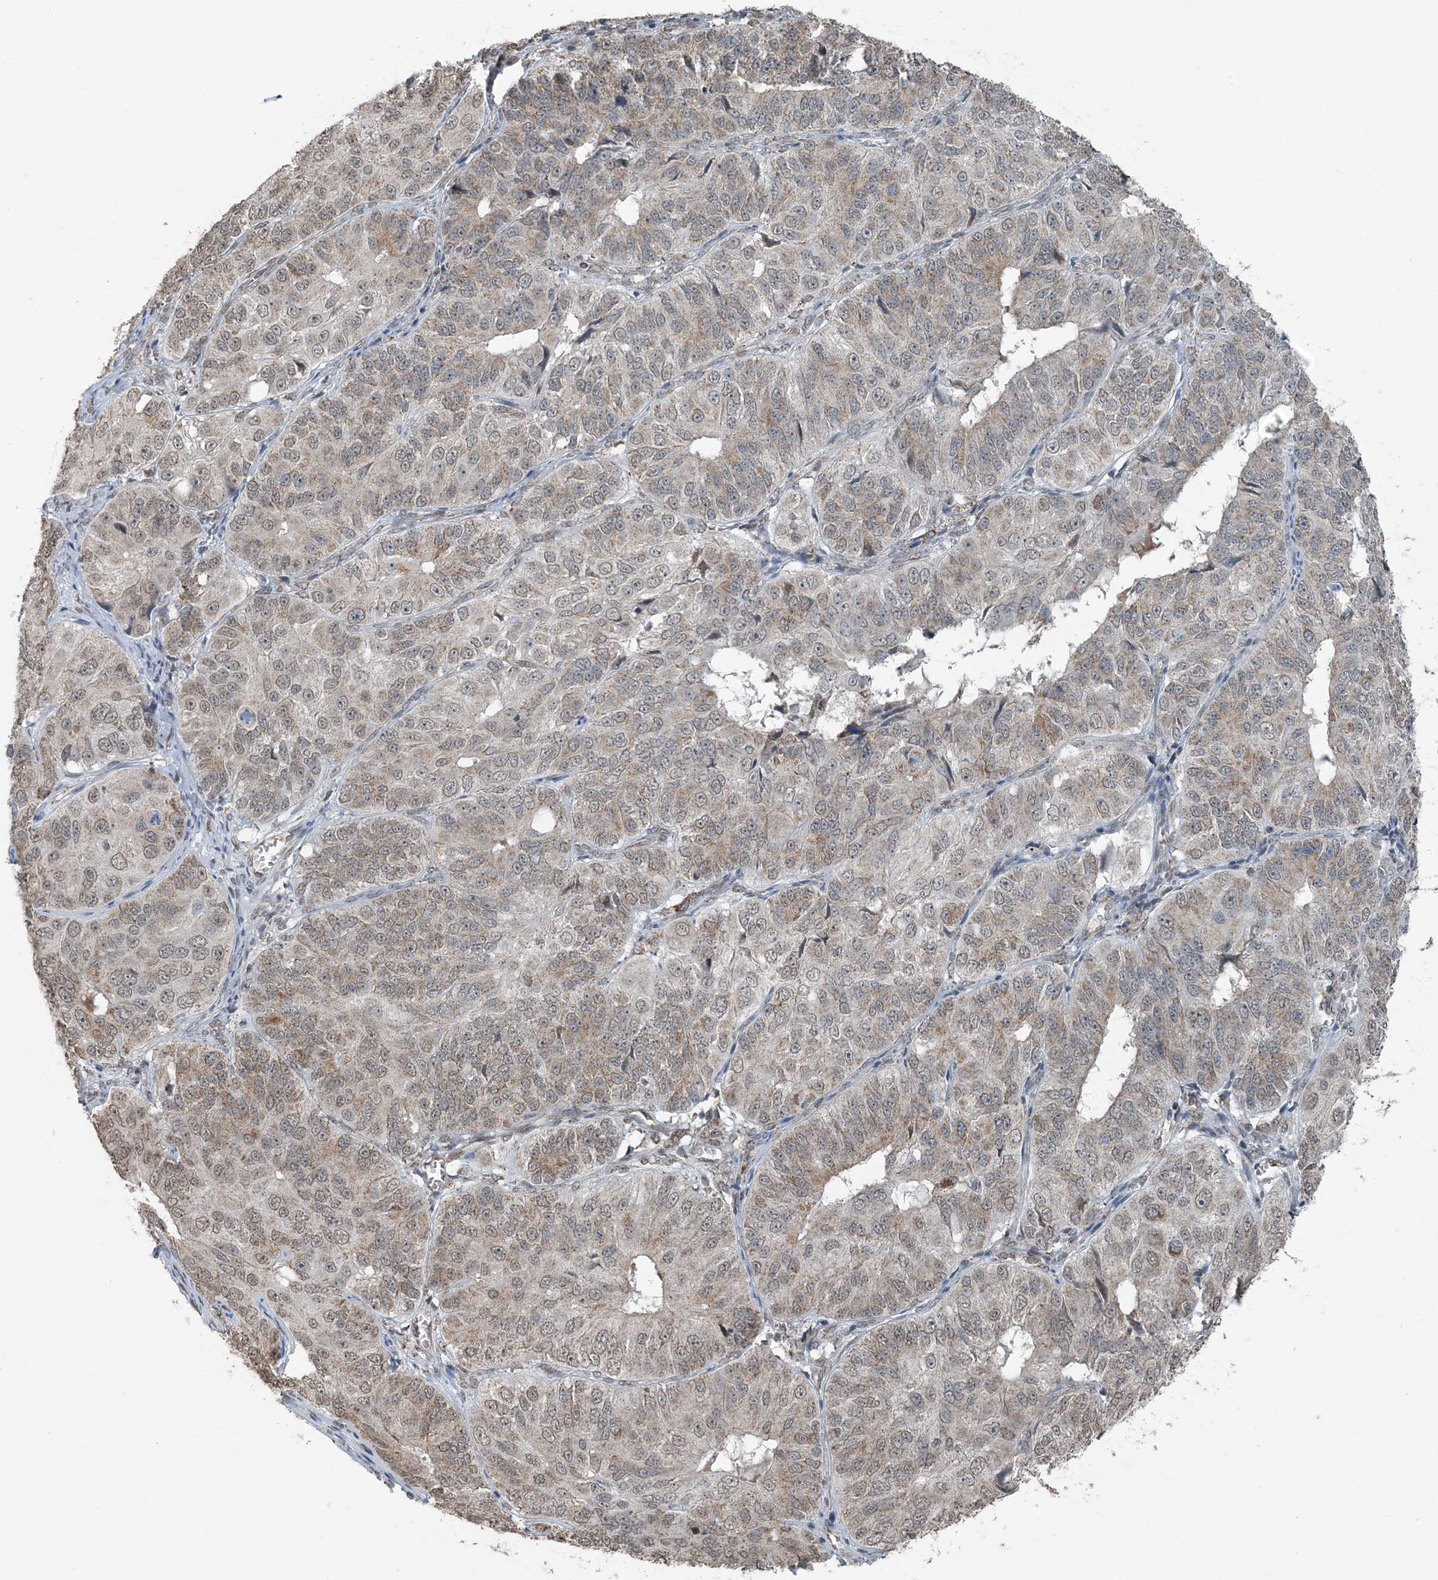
{"staining": {"intensity": "weak", "quantity": "25%-75%", "location": "cytoplasmic/membranous,nuclear"}, "tissue": "ovarian cancer", "cell_type": "Tumor cells", "image_type": "cancer", "snomed": [{"axis": "morphology", "description": "Carcinoma, endometroid"}, {"axis": "topography", "description": "Ovary"}], "caption": "Immunohistochemical staining of human endometroid carcinoma (ovarian) displays low levels of weak cytoplasmic/membranous and nuclear protein positivity in approximately 25%-75% of tumor cells. (brown staining indicates protein expression, while blue staining denotes nuclei).", "gene": "PILRB", "patient": {"sex": "female", "age": 51}}